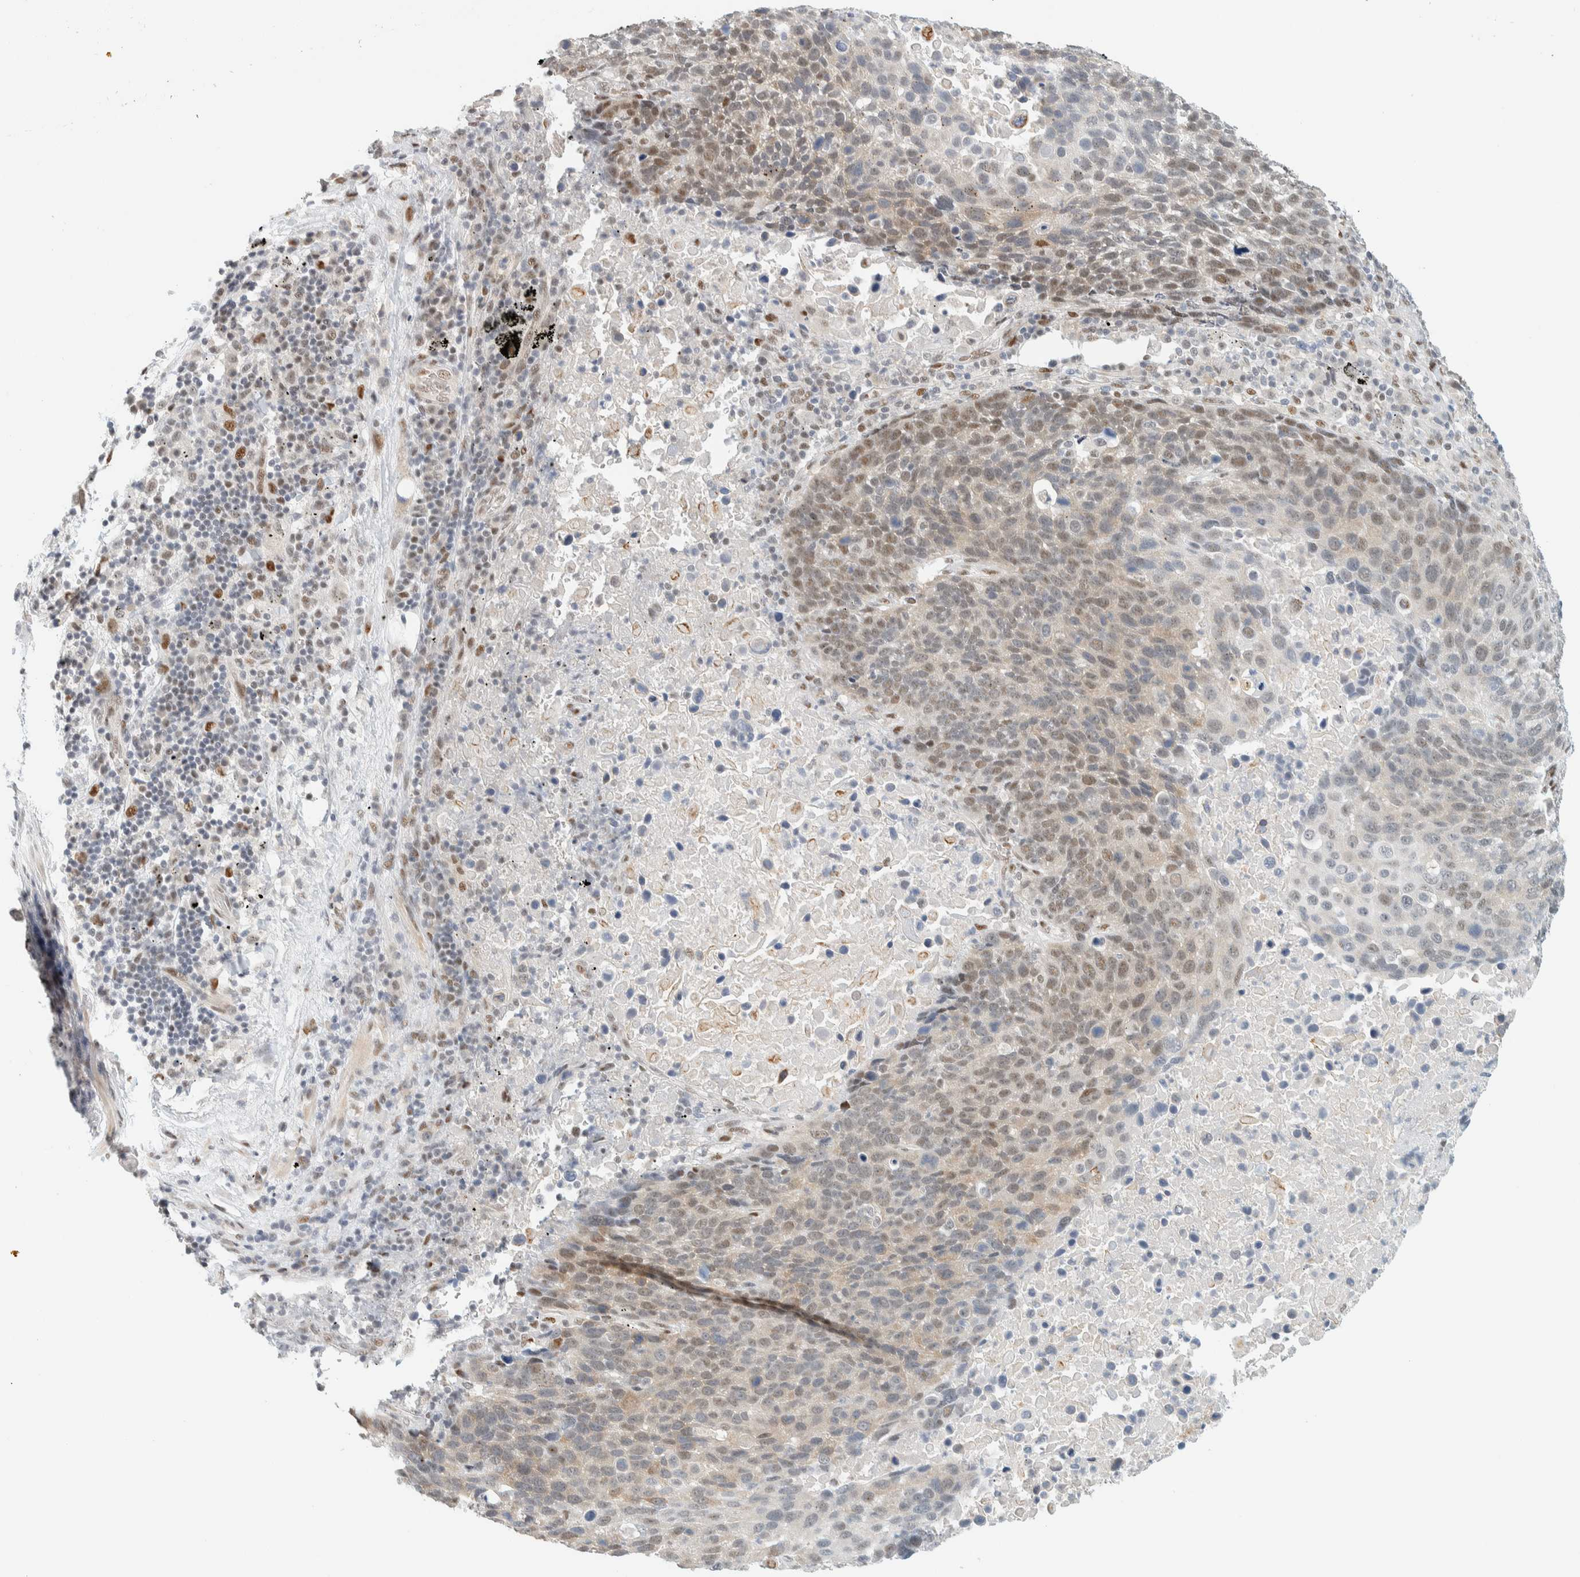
{"staining": {"intensity": "weak", "quantity": "25%-75%", "location": "nuclear"}, "tissue": "lung cancer", "cell_type": "Tumor cells", "image_type": "cancer", "snomed": [{"axis": "morphology", "description": "Squamous cell carcinoma, NOS"}, {"axis": "topography", "description": "Lung"}], "caption": "IHC histopathology image of neoplastic tissue: squamous cell carcinoma (lung) stained using IHC demonstrates low levels of weak protein expression localized specifically in the nuclear of tumor cells, appearing as a nuclear brown color.", "gene": "ZNF683", "patient": {"sex": "male", "age": 66}}